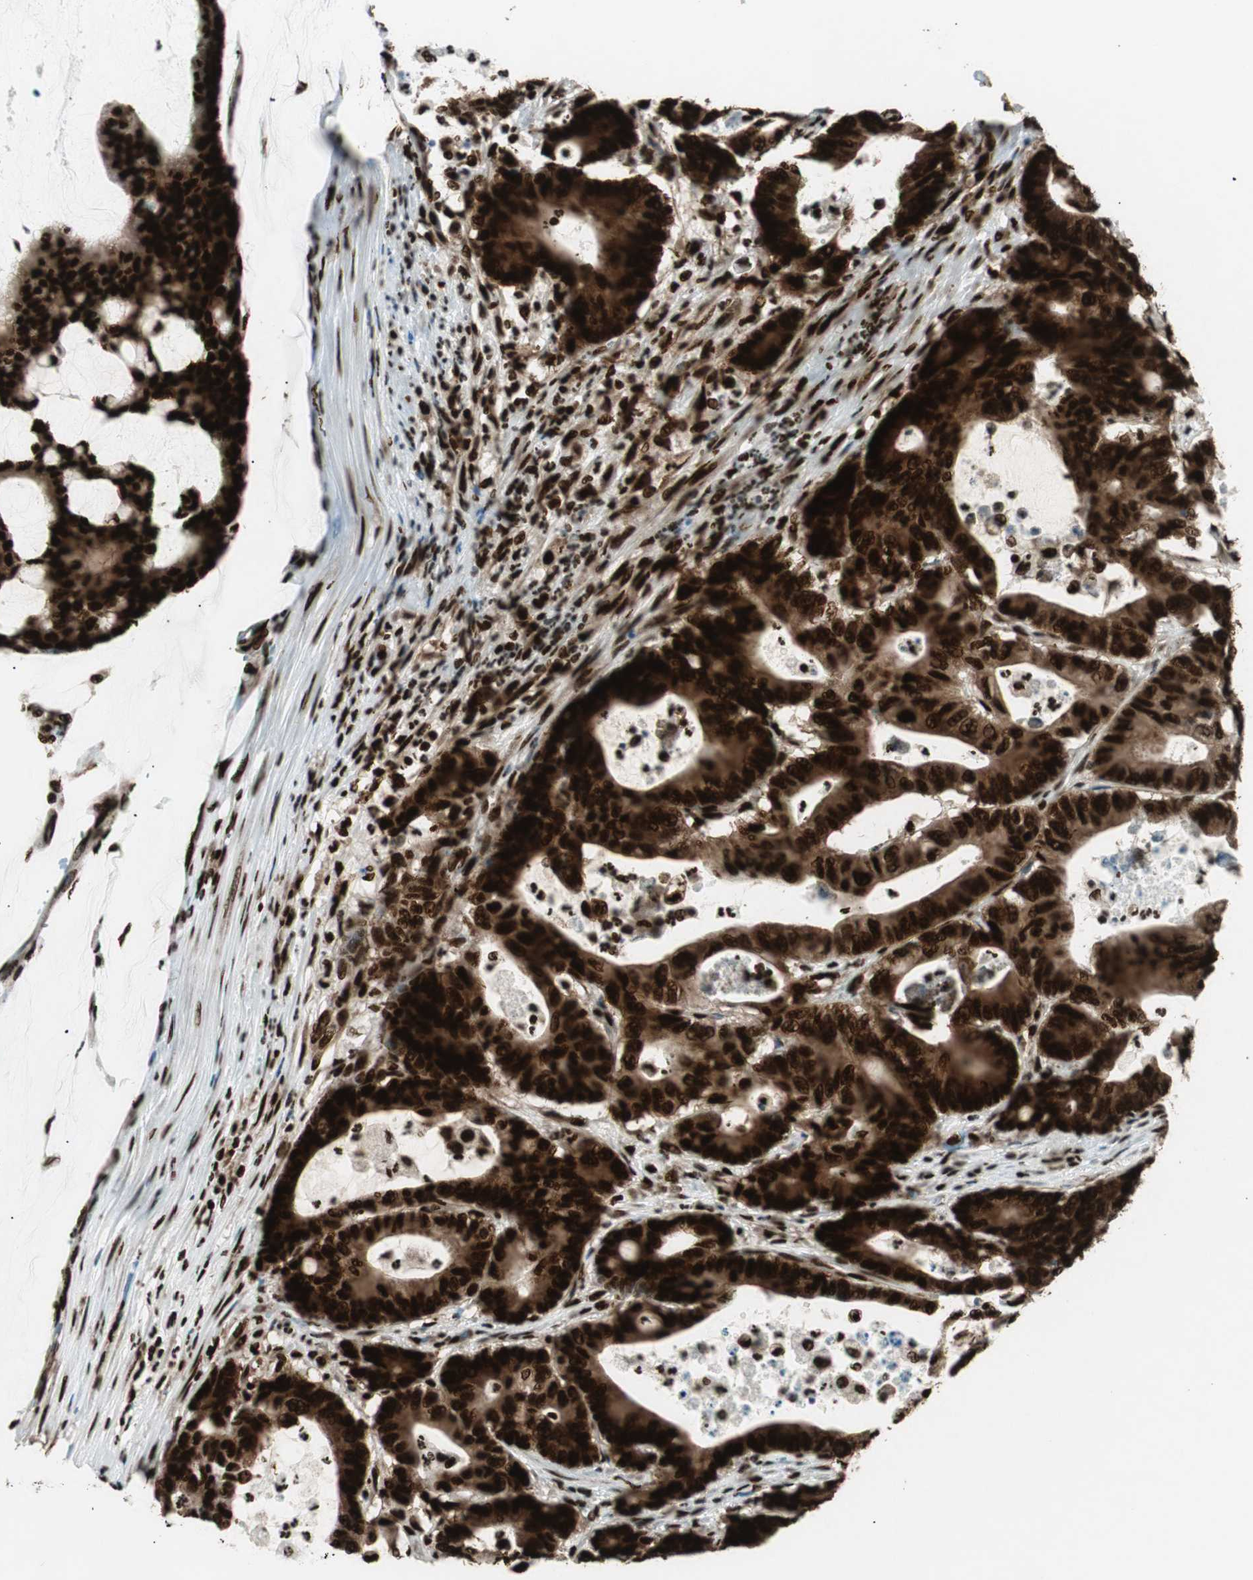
{"staining": {"intensity": "strong", "quantity": ">75%", "location": "nuclear"}, "tissue": "colorectal cancer", "cell_type": "Tumor cells", "image_type": "cancer", "snomed": [{"axis": "morphology", "description": "Adenocarcinoma, NOS"}, {"axis": "topography", "description": "Colon"}], "caption": "DAB (3,3'-diaminobenzidine) immunohistochemical staining of colorectal cancer demonstrates strong nuclear protein staining in about >75% of tumor cells.", "gene": "EWSR1", "patient": {"sex": "female", "age": 84}}